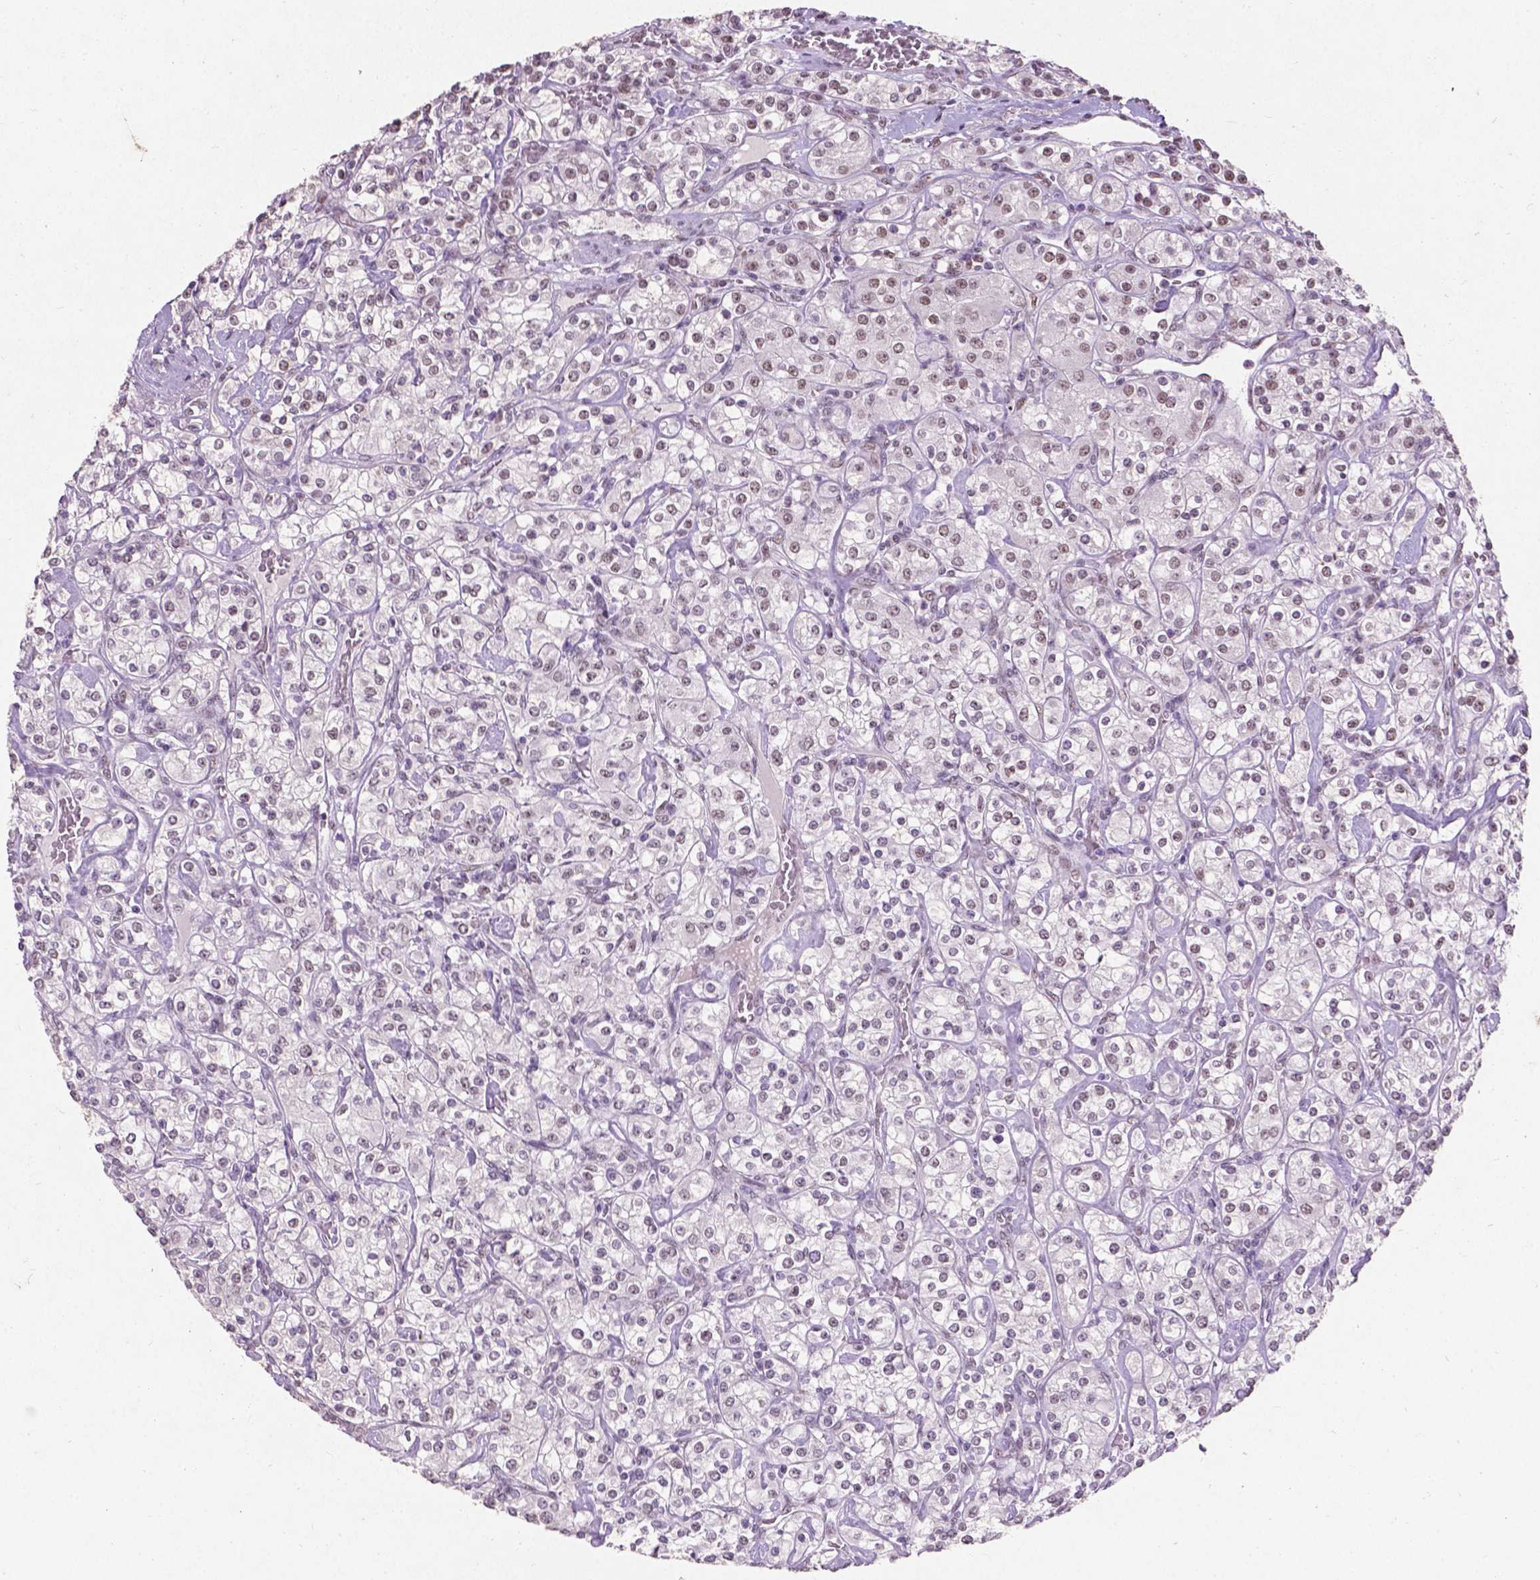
{"staining": {"intensity": "negative", "quantity": "none", "location": "none"}, "tissue": "renal cancer", "cell_type": "Tumor cells", "image_type": "cancer", "snomed": [{"axis": "morphology", "description": "Adenocarcinoma, NOS"}, {"axis": "topography", "description": "Kidney"}], "caption": "Tumor cells are negative for protein expression in human renal adenocarcinoma.", "gene": "COIL", "patient": {"sex": "male", "age": 77}}